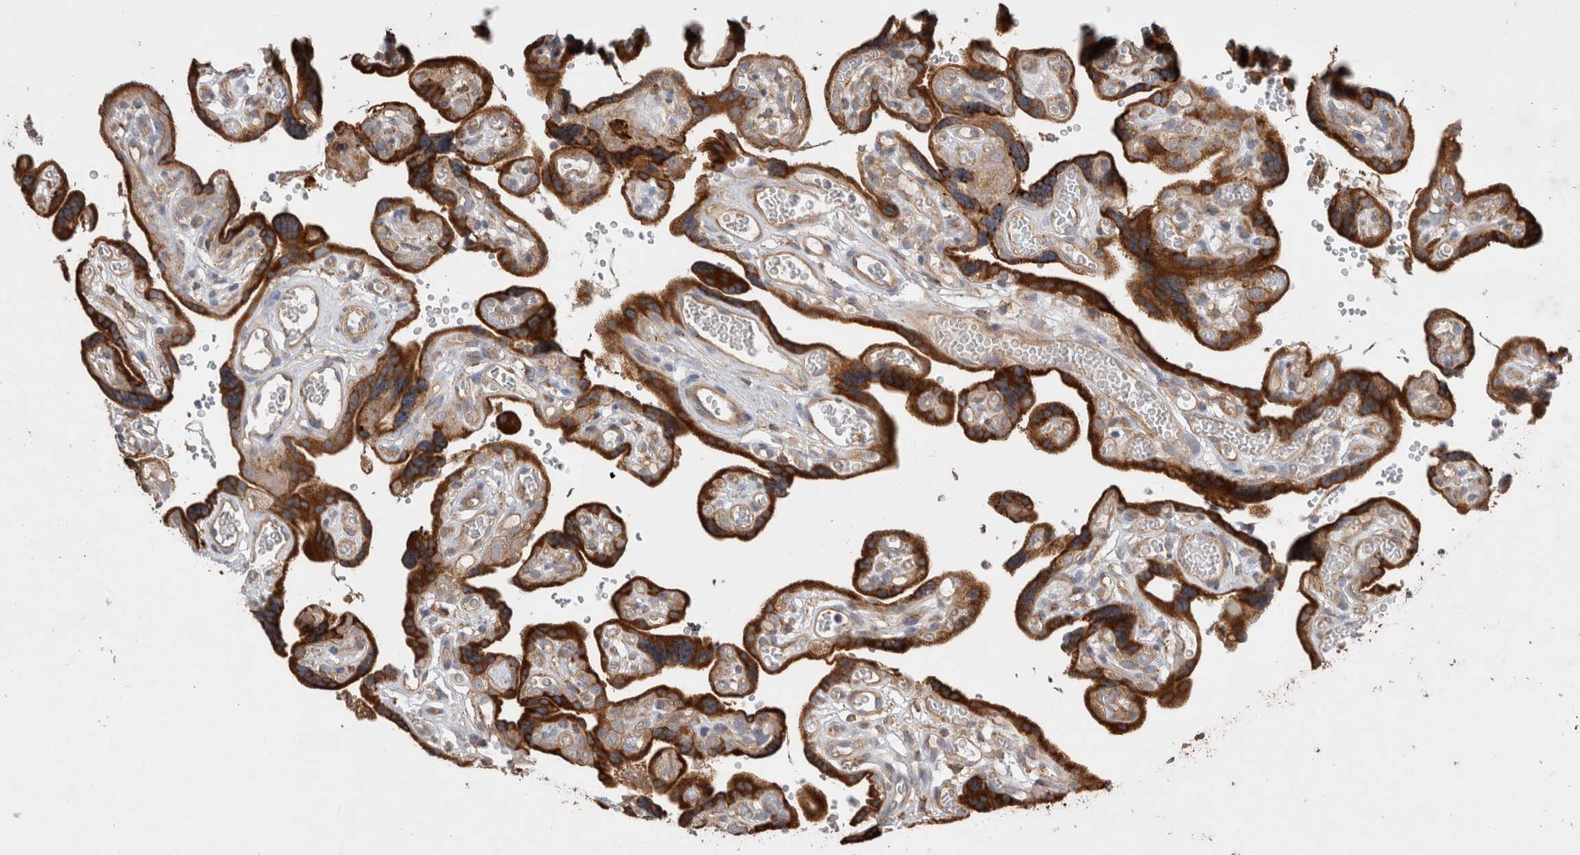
{"staining": {"intensity": "strong", "quantity": ">75%", "location": "cytoplasmic/membranous"}, "tissue": "placenta", "cell_type": "Decidual cells", "image_type": "normal", "snomed": [{"axis": "morphology", "description": "Normal tissue, NOS"}, {"axis": "topography", "description": "Placenta"}], "caption": "High-power microscopy captured an IHC image of benign placenta, revealing strong cytoplasmic/membranous positivity in about >75% of decidual cells.", "gene": "PDCD10", "patient": {"sex": "female", "age": 30}}